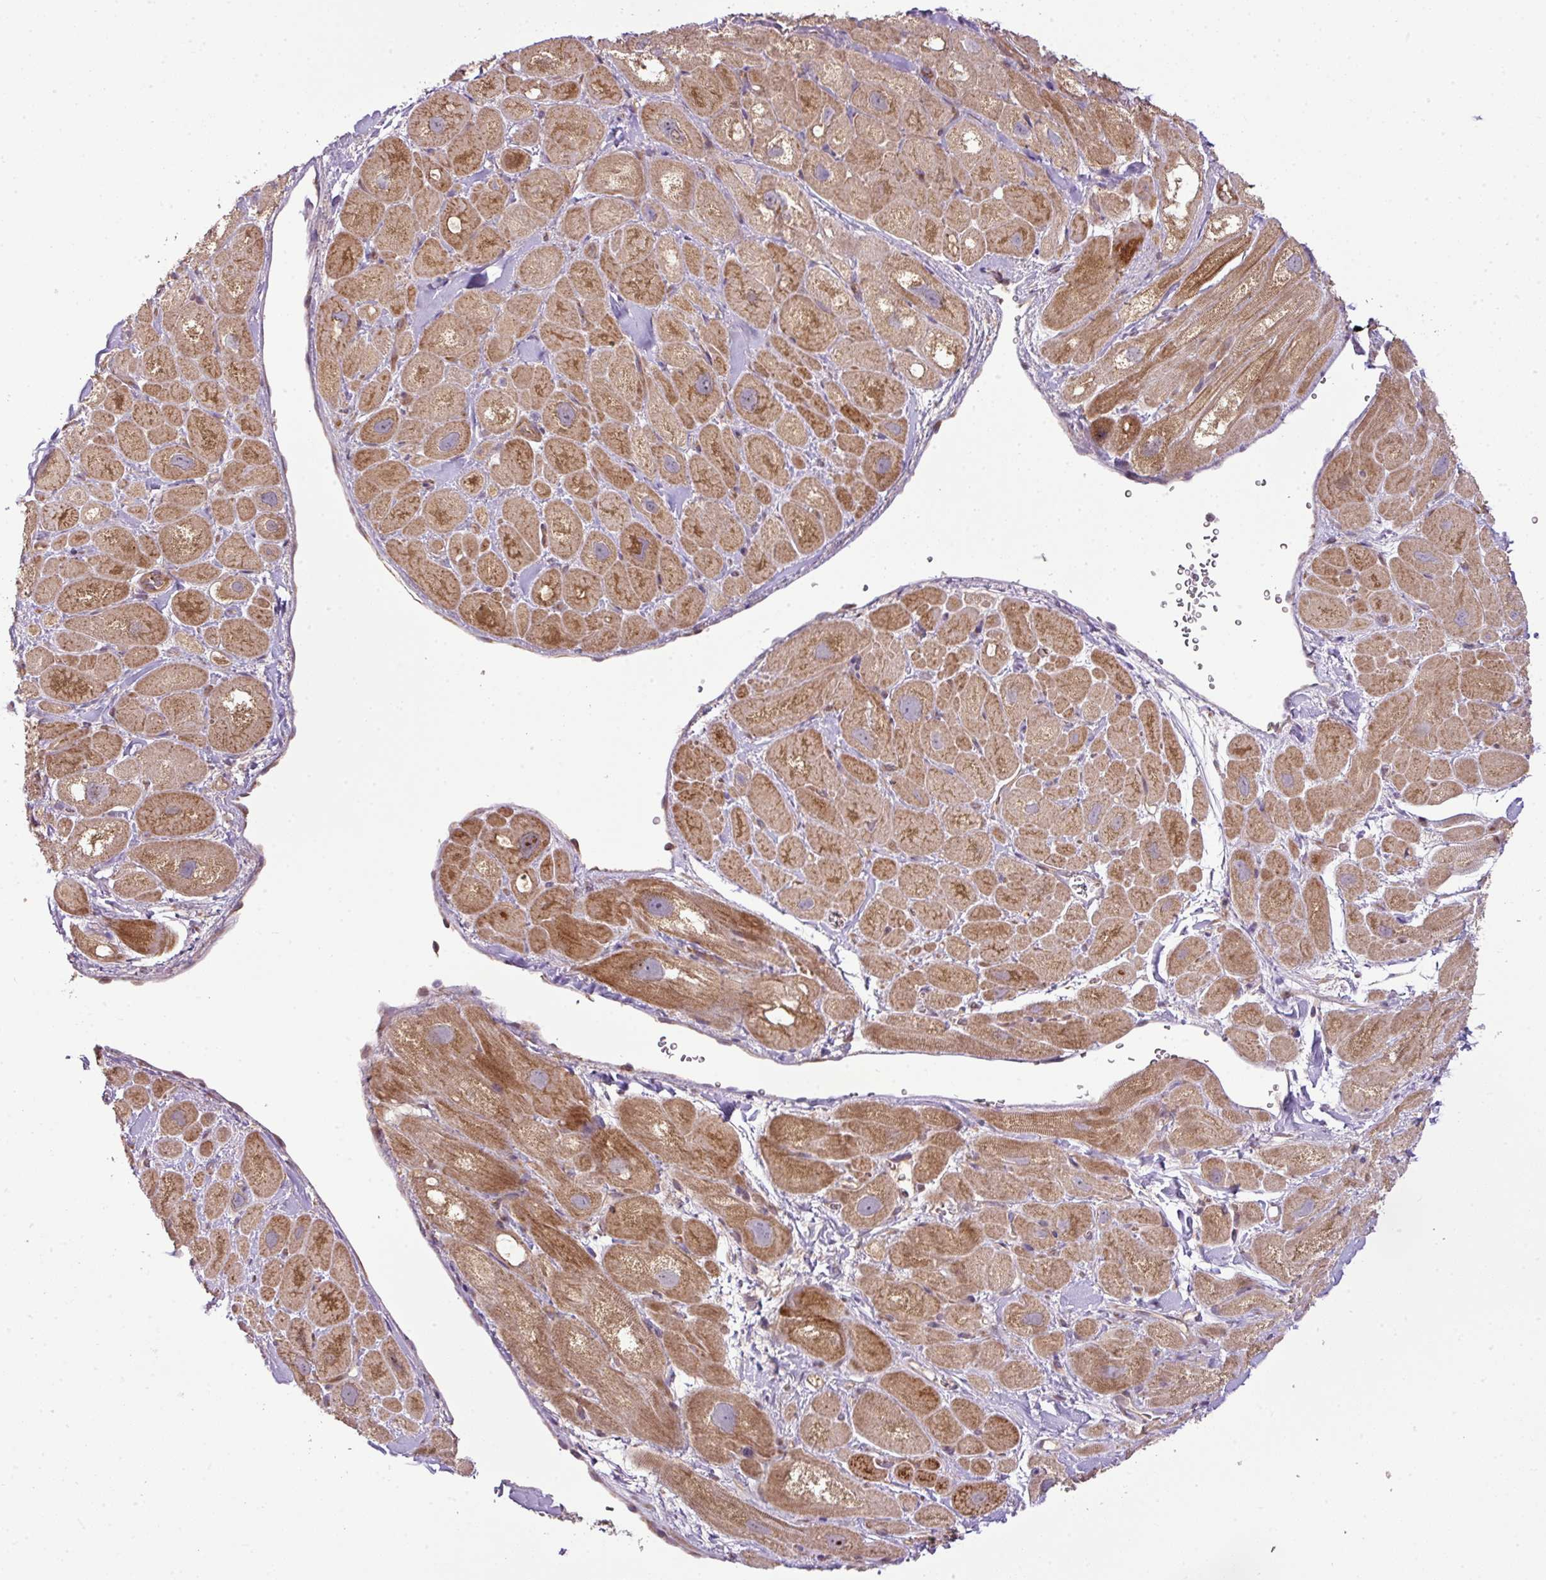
{"staining": {"intensity": "moderate", "quantity": ">75%", "location": "cytoplasmic/membranous"}, "tissue": "heart muscle", "cell_type": "Cardiomyocytes", "image_type": "normal", "snomed": [{"axis": "morphology", "description": "Normal tissue, NOS"}, {"axis": "topography", "description": "Heart"}], "caption": "The photomicrograph reveals immunohistochemical staining of benign heart muscle. There is moderate cytoplasmic/membranous staining is appreciated in about >75% of cardiomyocytes.", "gene": "COX18", "patient": {"sex": "male", "age": 49}}